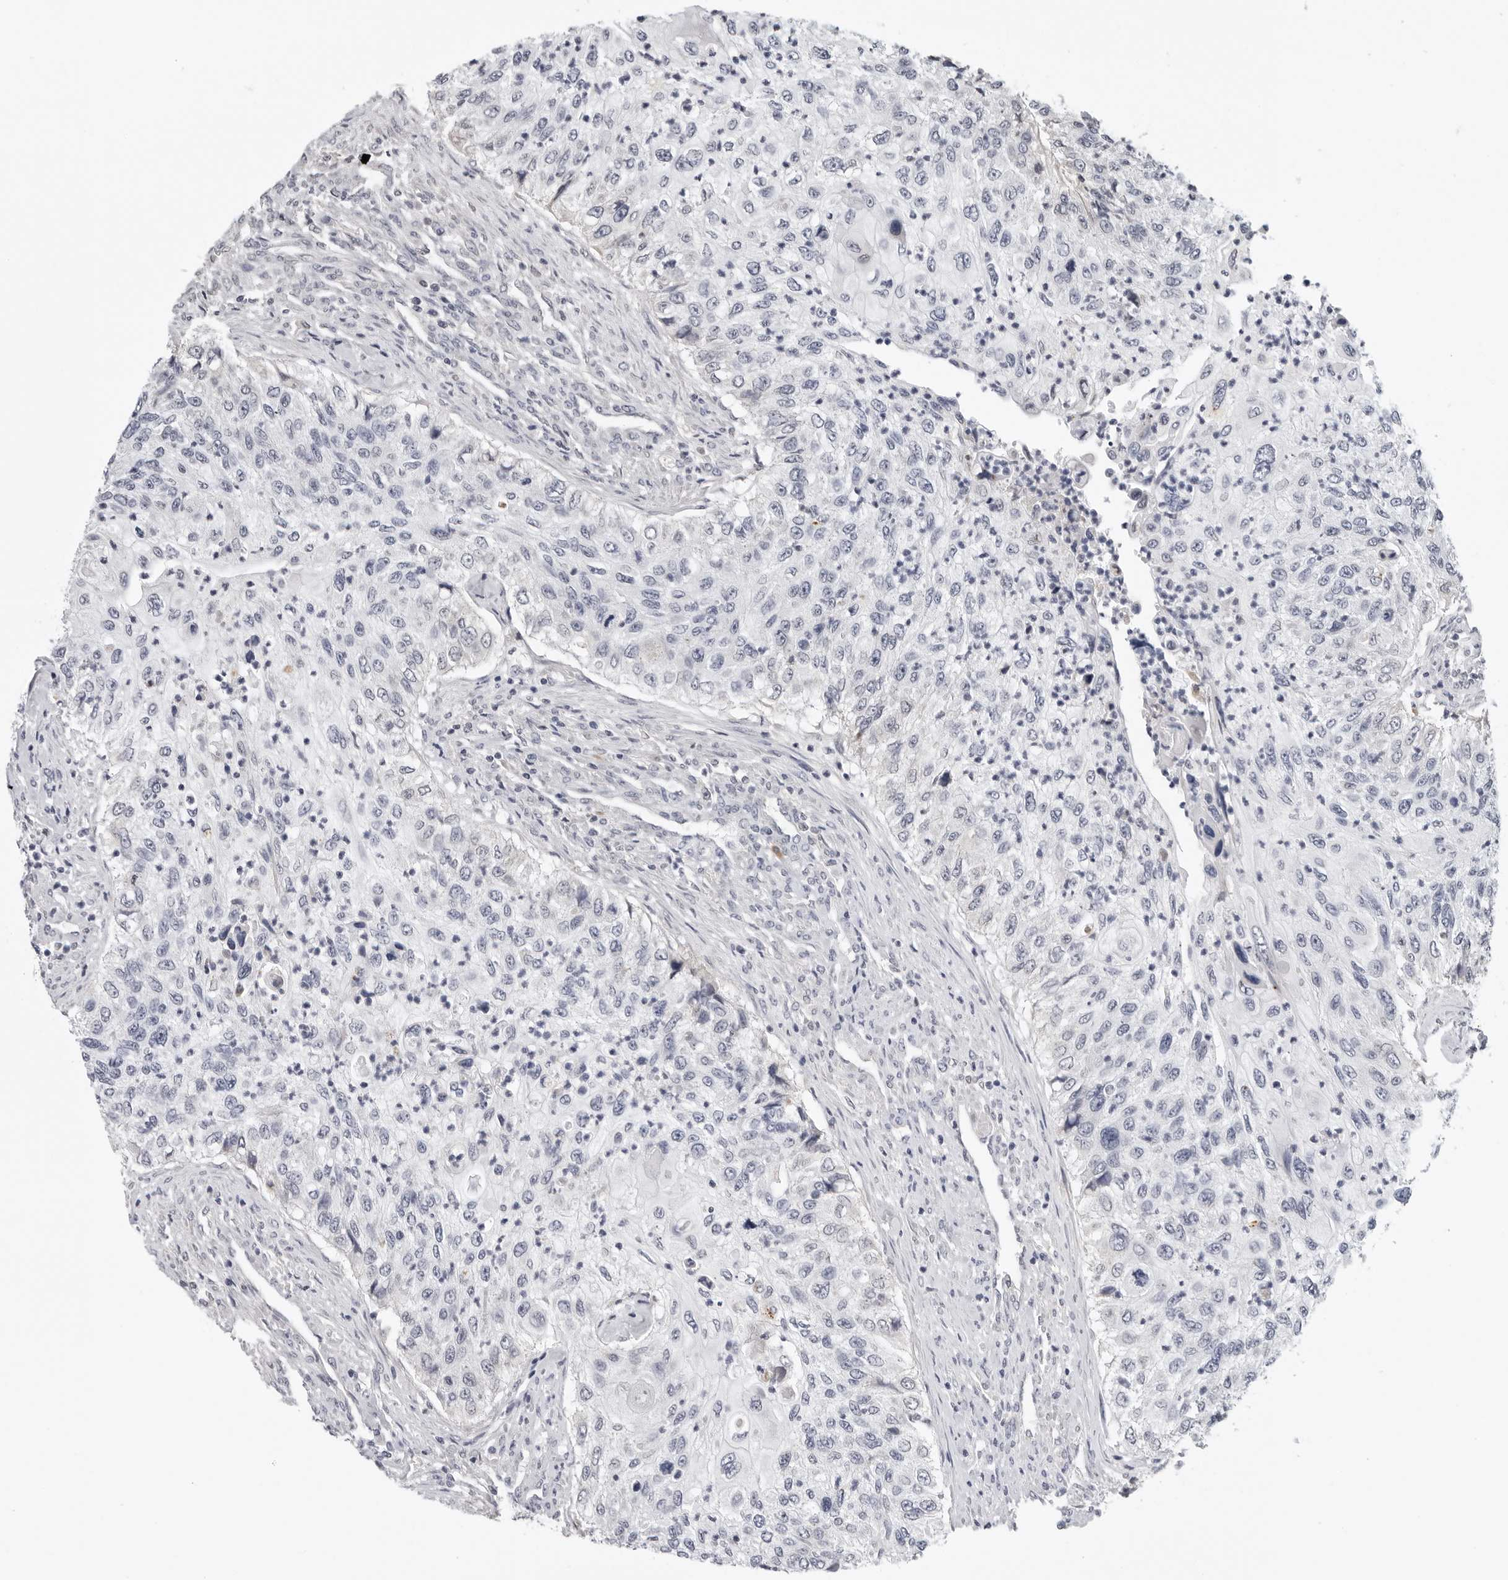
{"staining": {"intensity": "negative", "quantity": "none", "location": "none"}, "tissue": "urothelial cancer", "cell_type": "Tumor cells", "image_type": "cancer", "snomed": [{"axis": "morphology", "description": "Urothelial carcinoma, High grade"}, {"axis": "topography", "description": "Urinary bladder"}], "caption": "DAB immunohistochemical staining of urothelial cancer displays no significant staining in tumor cells.", "gene": "ZNF502", "patient": {"sex": "female", "age": 60}}